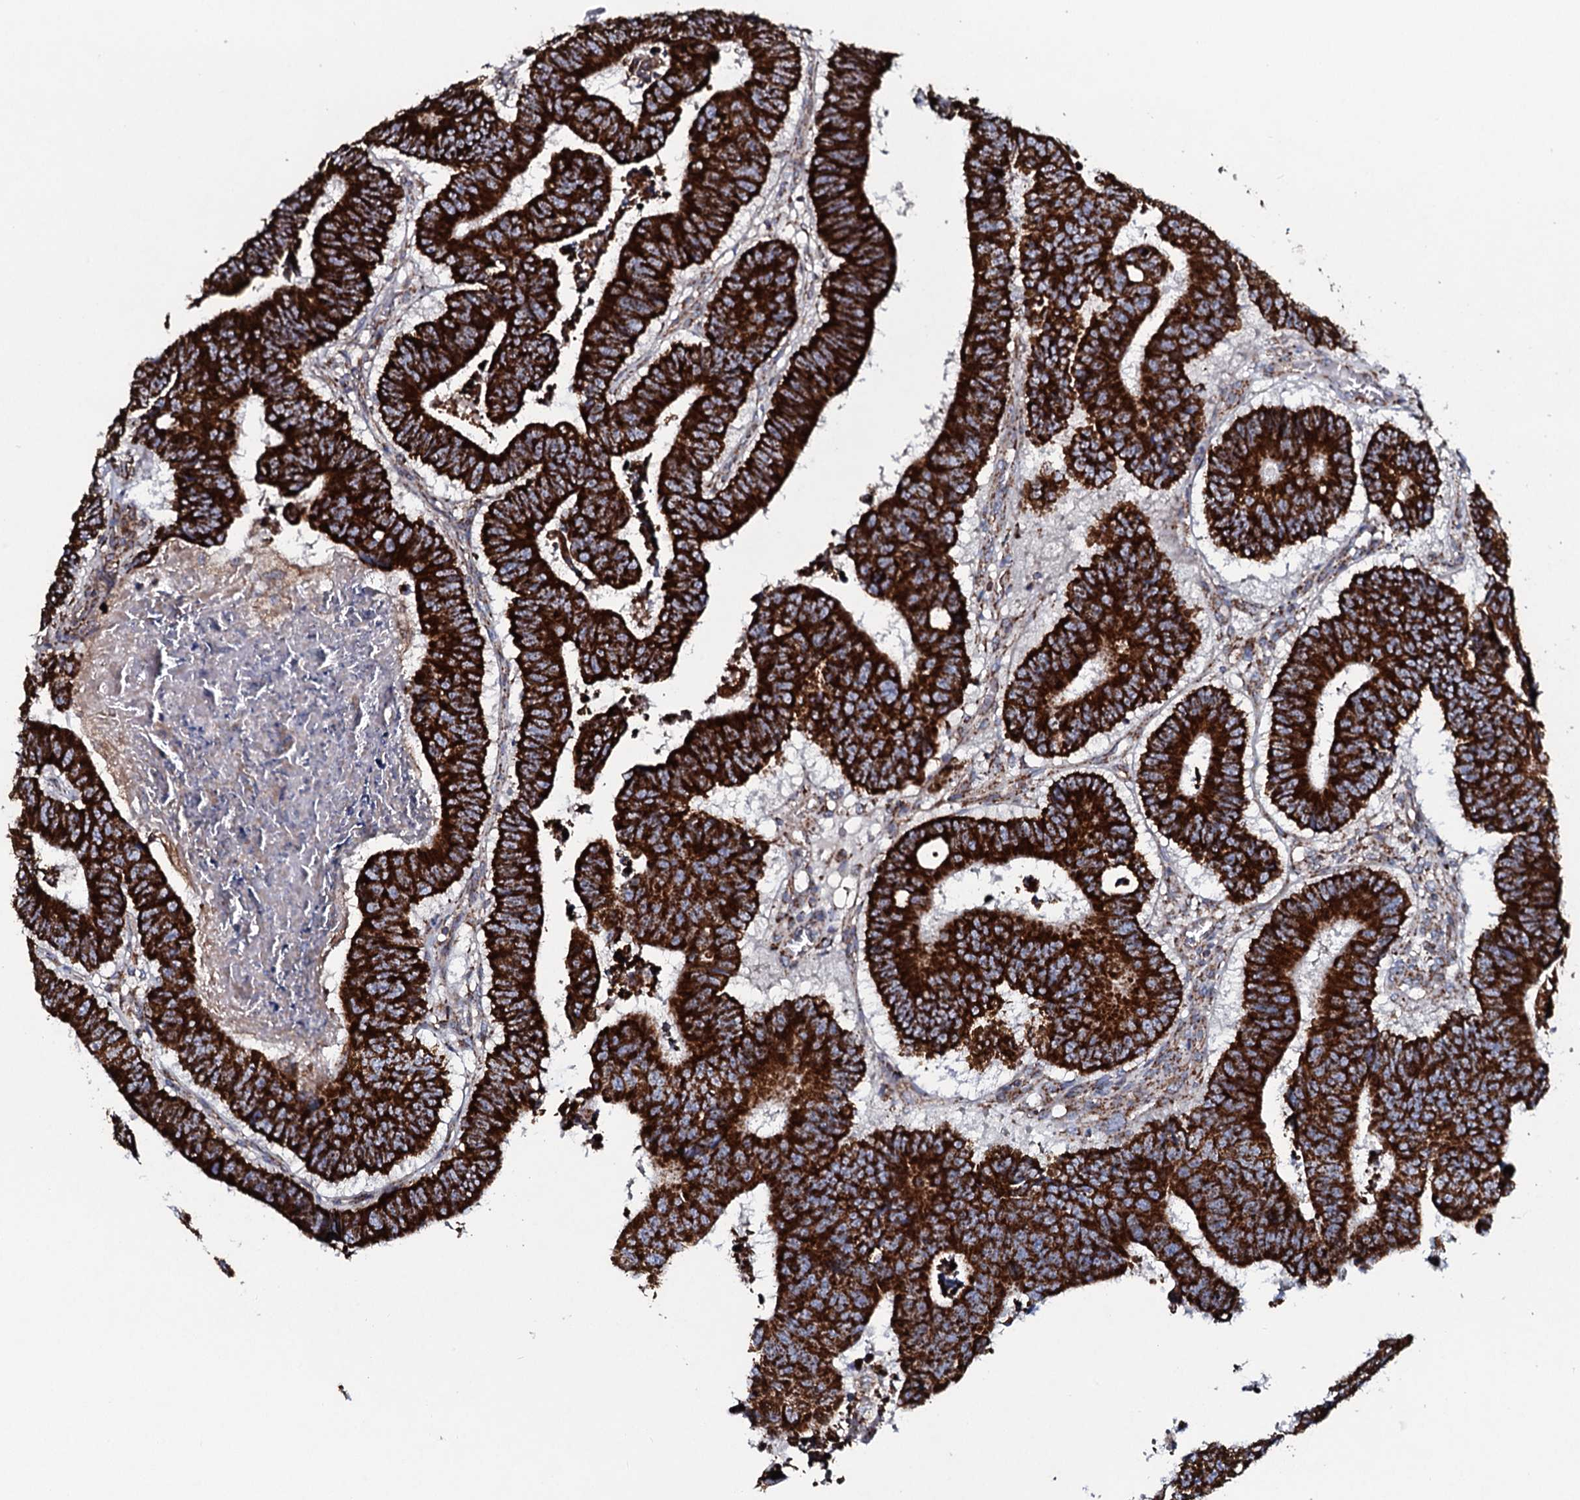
{"staining": {"intensity": "strong", "quantity": ">75%", "location": "cytoplasmic/membranous"}, "tissue": "colorectal cancer", "cell_type": "Tumor cells", "image_type": "cancer", "snomed": [{"axis": "morphology", "description": "Adenocarcinoma, NOS"}, {"axis": "topography", "description": "Rectum"}], "caption": "This image reveals IHC staining of colorectal adenocarcinoma, with high strong cytoplasmic/membranous staining in about >75% of tumor cells.", "gene": "EVC2", "patient": {"sex": "male", "age": 84}}